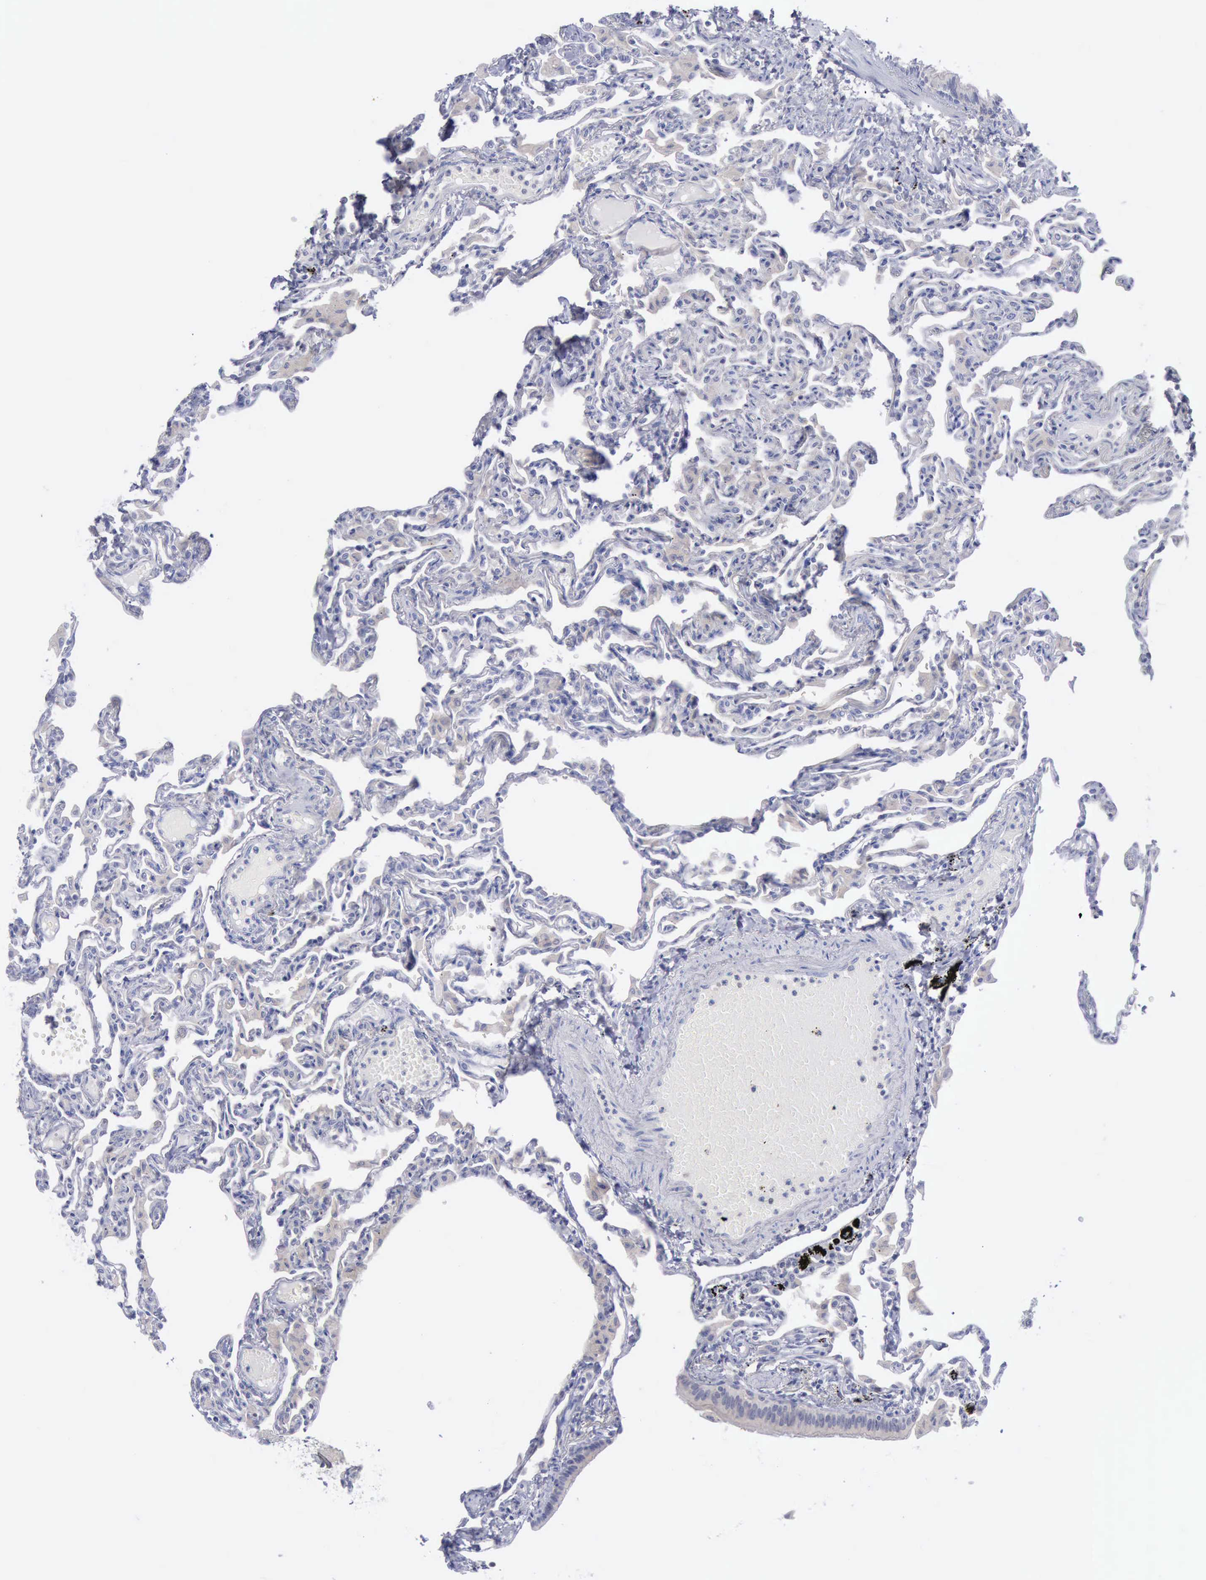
{"staining": {"intensity": "negative", "quantity": "none", "location": "none"}, "tissue": "lung", "cell_type": "Alveolar cells", "image_type": "normal", "snomed": [{"axis": "morphology", "description": "Normal tissue, NOS"}, {"axis": "topography", "description": "Lung"}], "caption": "Protein analysis of normal lung reveals no significant positivity in alveolar cells. The staining is performed using DAB (3,3'-diaminobenzidine) brown chromogen with nuclei counter-stained in using hematoxylin.", "gene": "SATB2", "patient": {"sex": "female", "age": 49}}